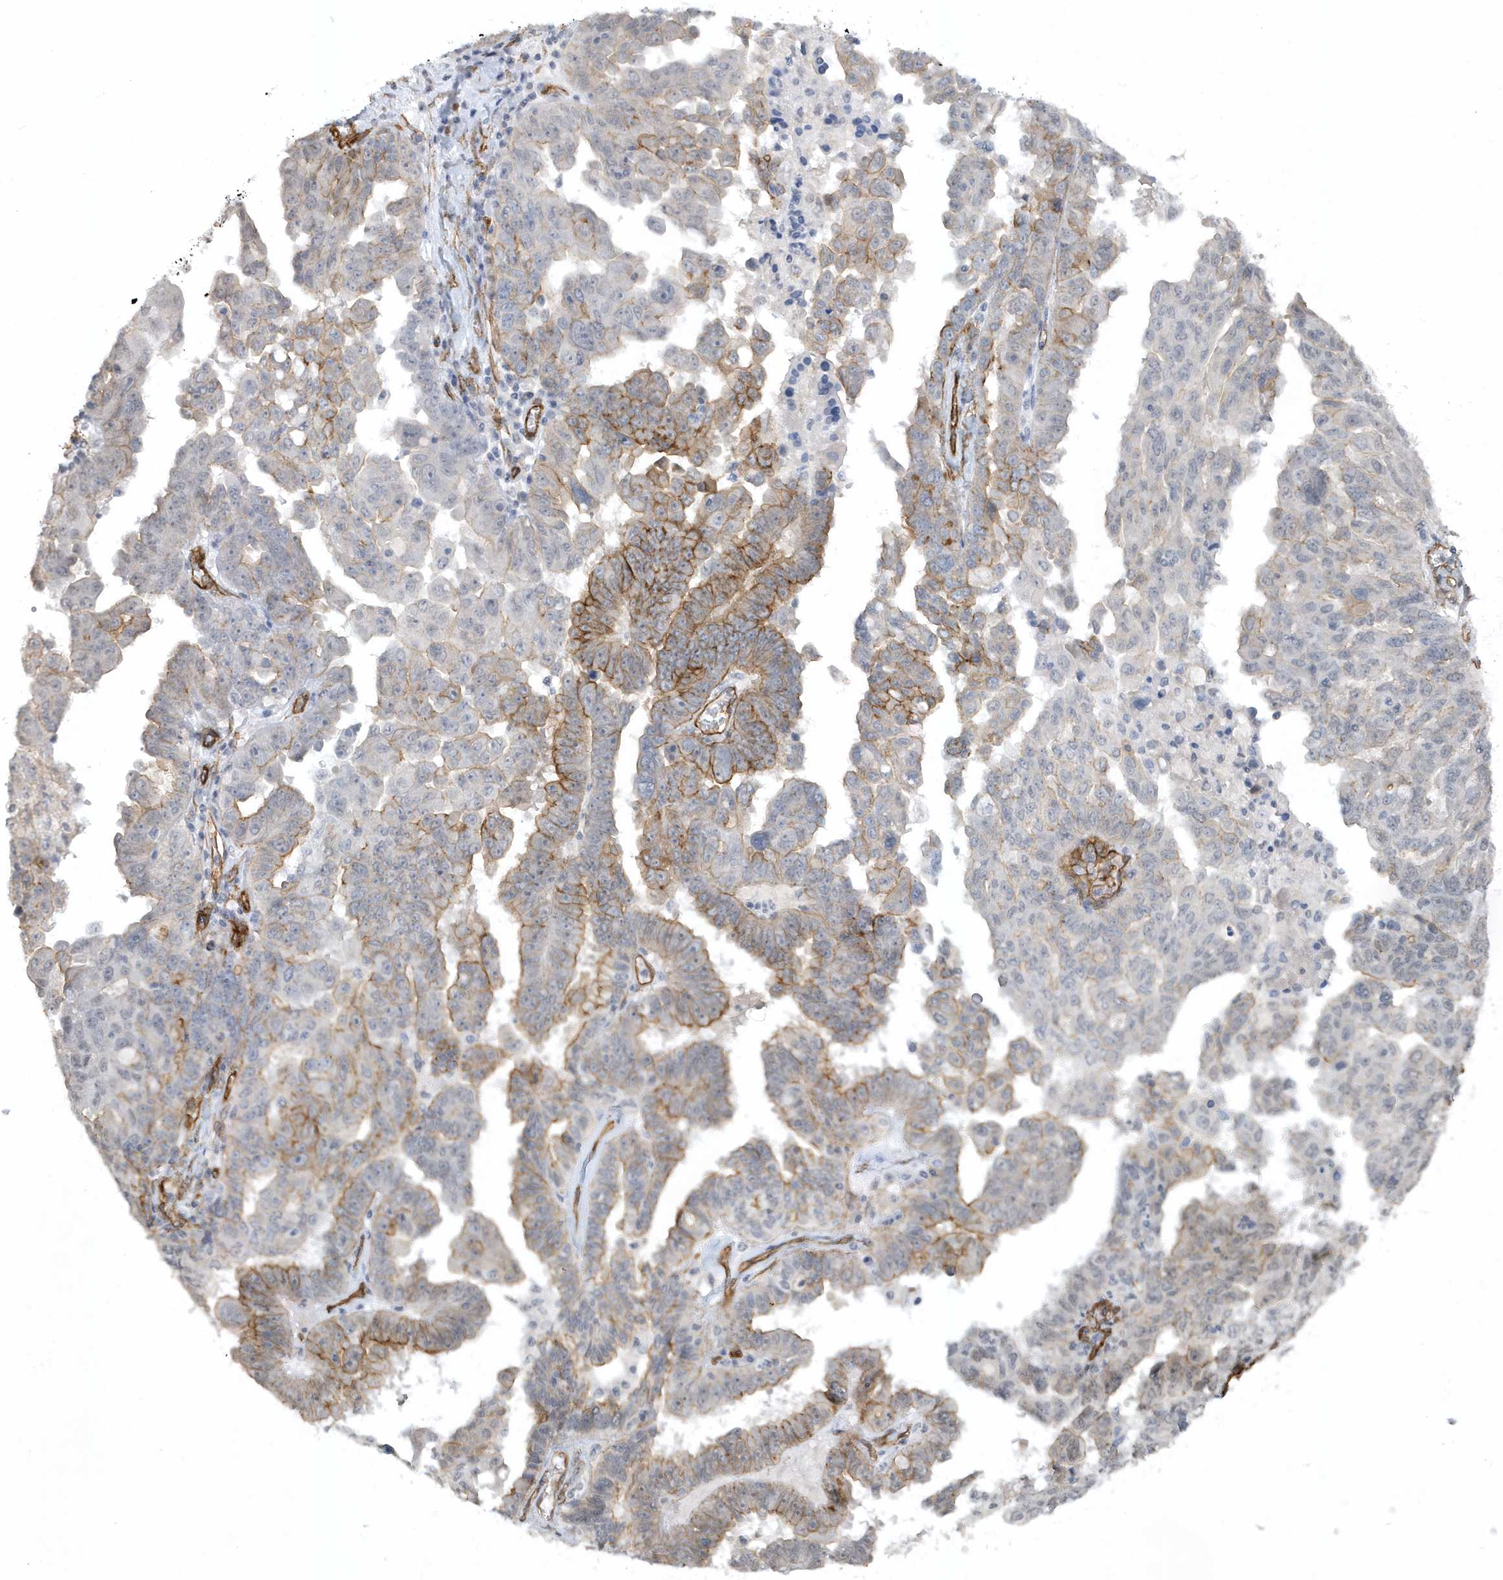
{"staining": {"intensity": "moderate", "quantity": "25%-75%", "location": "cytoplasmic/membranous"}, "tissue": "ovarian cancer", "cell_type": "Tumor cells", "image_type": "cancer", "snomed": [{"axis": "morphology", "description": "Carcinoma, endometroid"}, {"axis": "topography", "description": "Ovary"}], "caption": "DAB (3,3'-diaminobenzidine) immunohistochemical staining of human ovarian cancer (endometroid carcinoma) demonstrates moderate cytoplasmic/membranous protein staining in approximately 25%-75% of tumor cells.", "gene": "RAI14", "patient": {"sex": "female", "age": 62}}